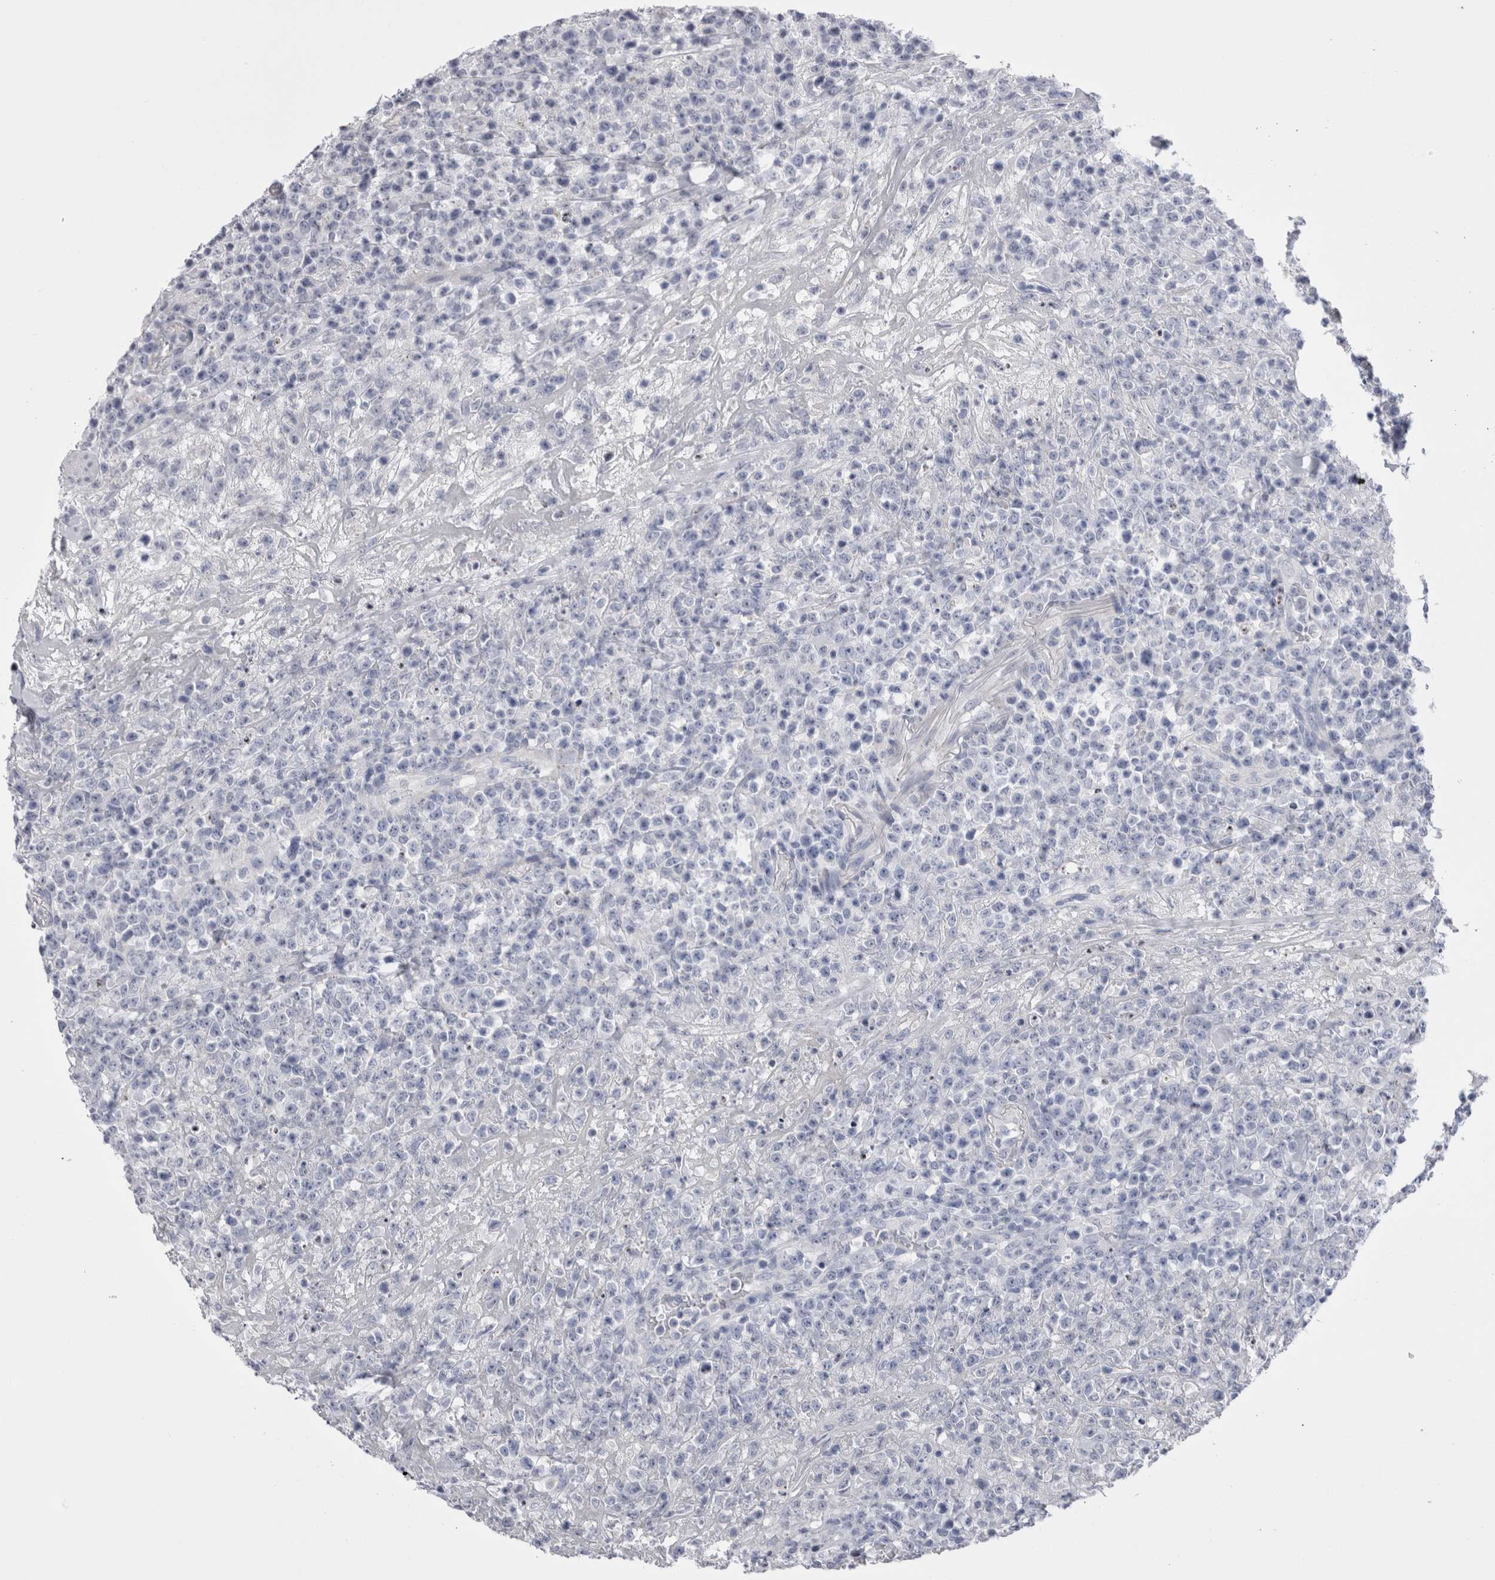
{"staining": {"intensity": "negative", "quantity": "none", "location": "none"}, "tissue": "lymphoma", "cell_type": "Tumor cells", "image_type": "cancer", "snomed": [{"axis": "morphology", "description": "Malignant lymphoma, non-Hodgkin's type, High grade"}, {"axis": "topography", "description": "Colon"}], "caption": "IHC of malignant lymphoma, non-Hodgkin's type (high-grade) displays no expression in tumor cells.", "gene": "PWP2", "patient": {"sex": "female", "age": 53}}